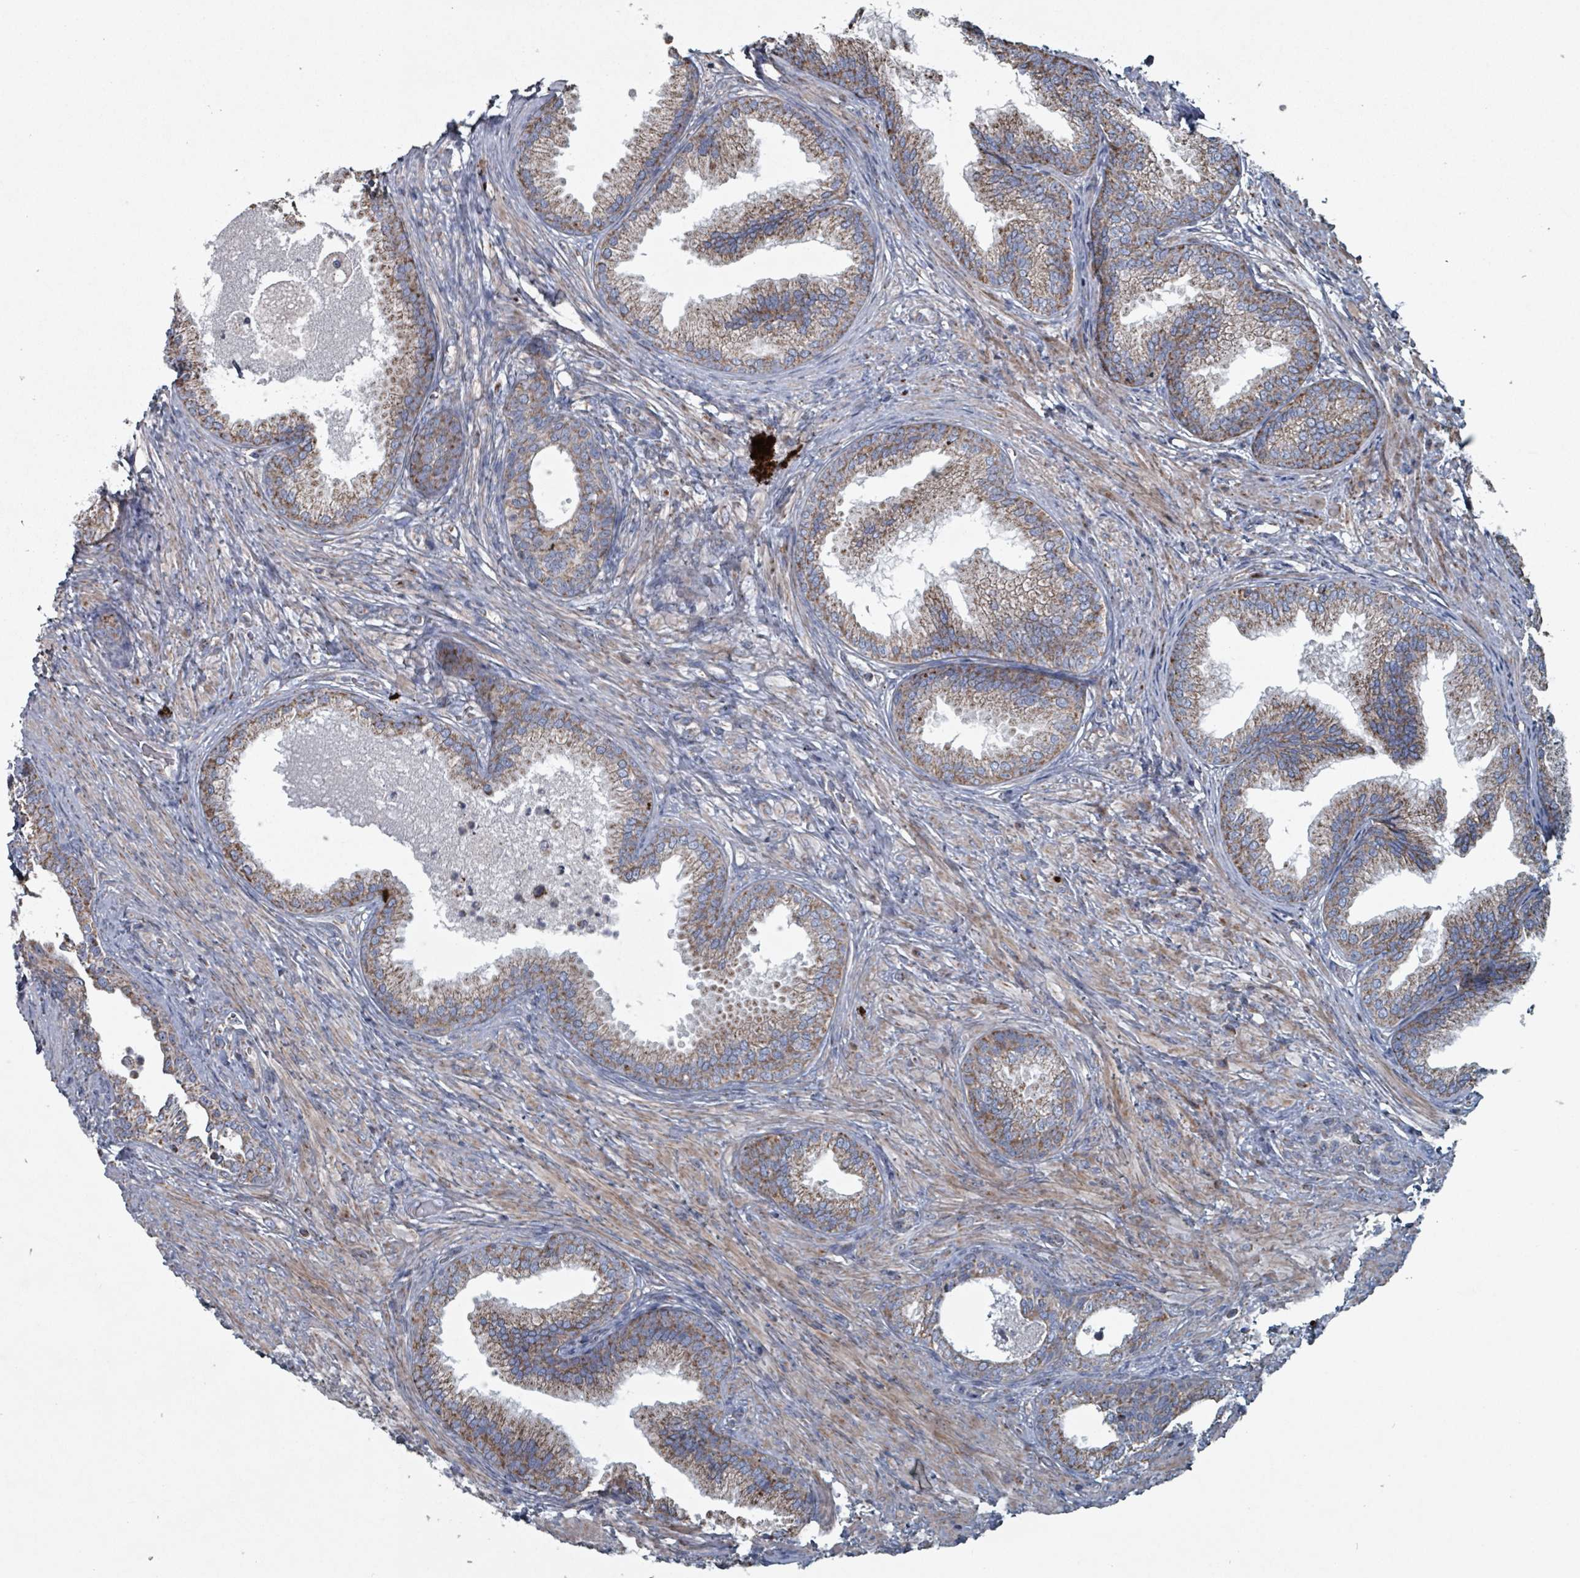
{"staining": {"intensity": "moderate", "quantity": ">75%", "location": "cytoplasmic/membranous"}, "tissue": "prostate", "cell_type": "Glandular cells", "image_type": "normal", "snomed": [{"axis": "morphology", "description": "Normal tissue, NOS"}, {"axis": "topography", "description": "Prostate"}], "caption": "About >75% of glandular cells in benign human prostate exhibit moderate cytoplasmic/membranous protein positivity as visualized by brown immunohistochemical staining.", "gene": "ABHD18", "patient": {"sex": "male", "age": 76}}